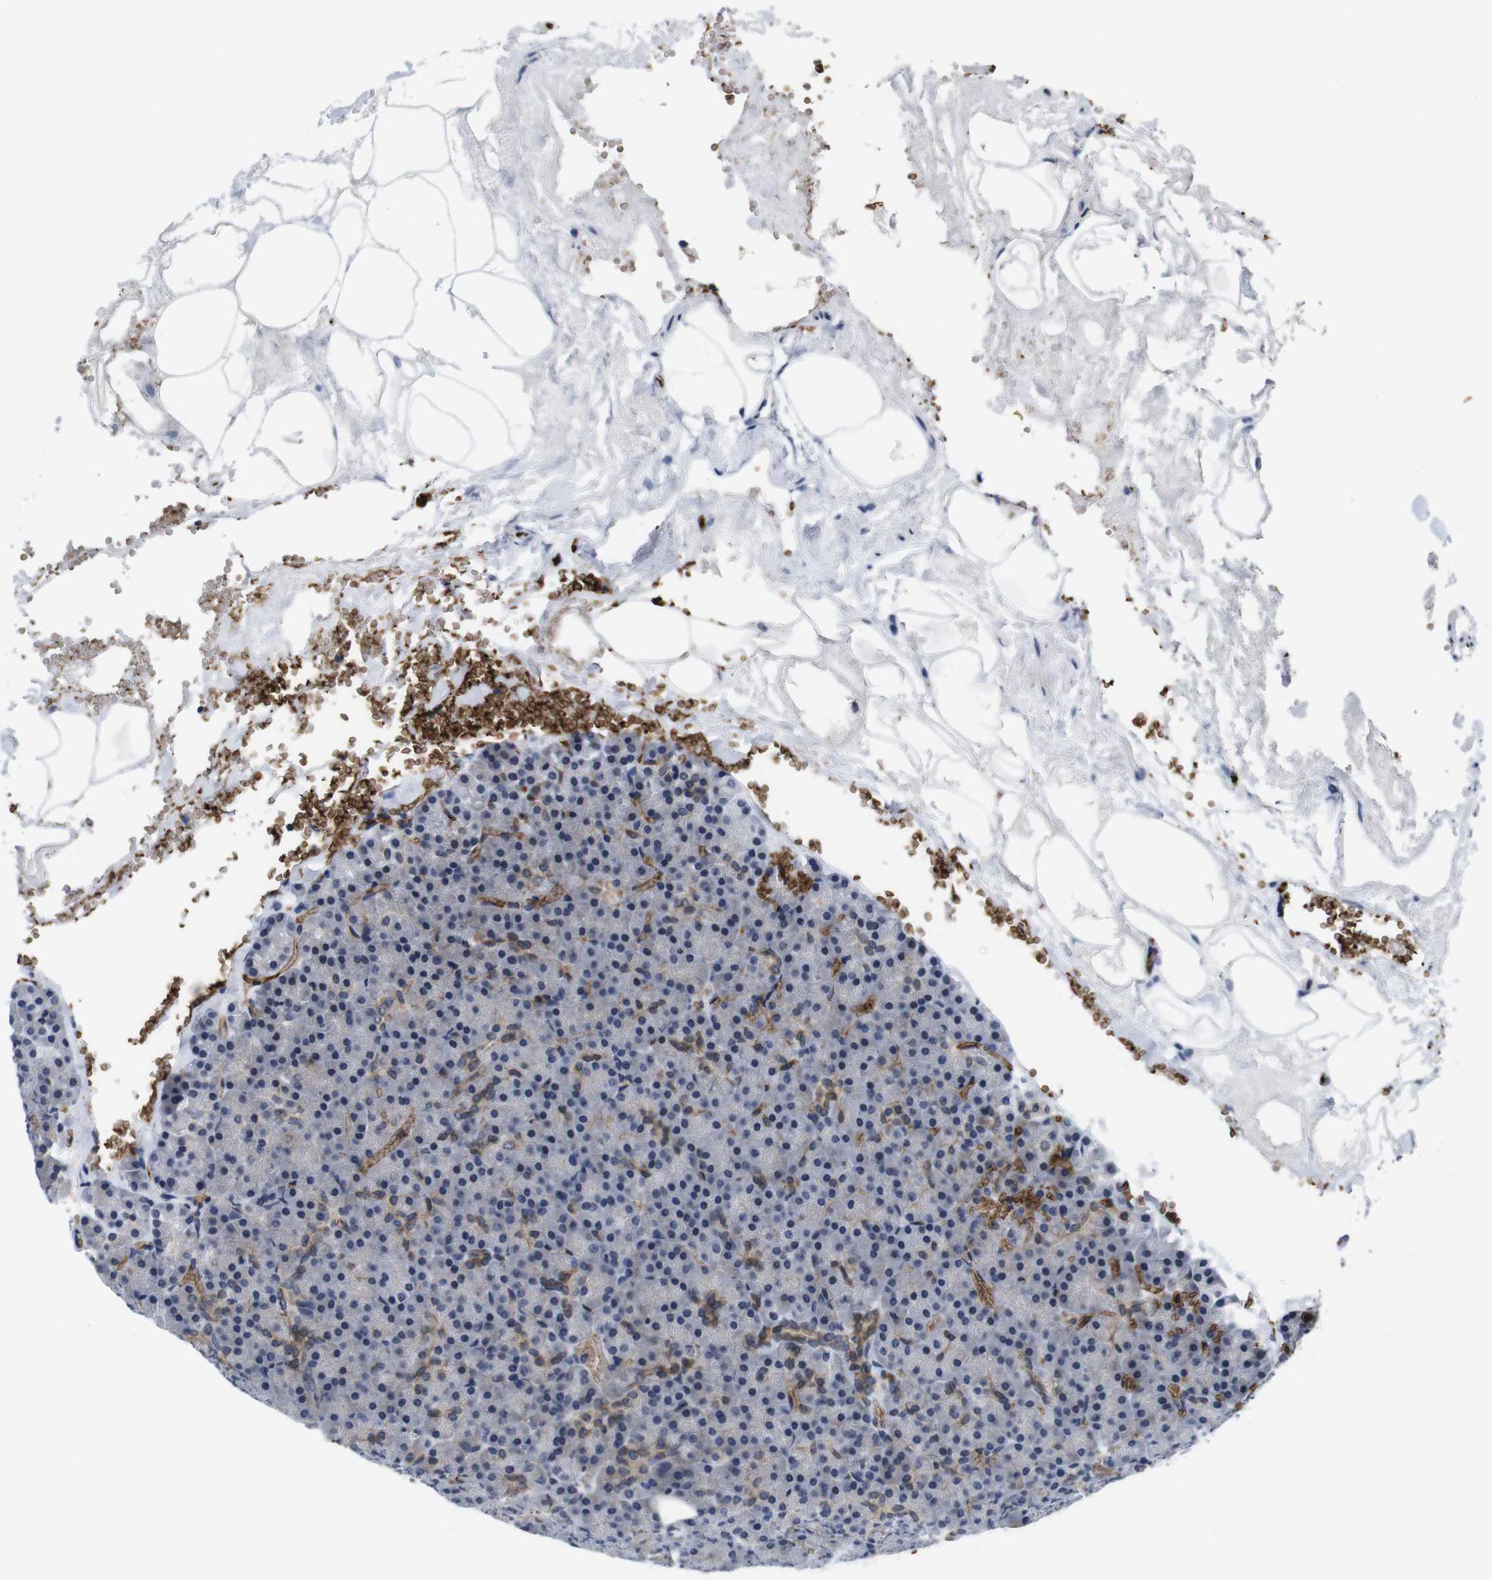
{"staining": {"intensity": "moderate", "quantity": "<25%", "location": "cytoplasmic/membranous"}, "tissue": "pancreas", "cell_type": "Exocrine glandular cells", "image_type": "normal", "snomed": [{"axis": "morphology", "description": "Normal tissue, NOS"}, {"axis": "topography", "description": "Pancreas"}], "caption": "The photomicrograph reveals a brown stain indicating the presence of a protein in the cytoplasmic/membranous of exocrine glandular cells in pancreas. The protein of interest is shown in brown color, while the nuclei are stained blue.", "gene": "SOCS3", "patient": {"sex": "female", "age": 35}}